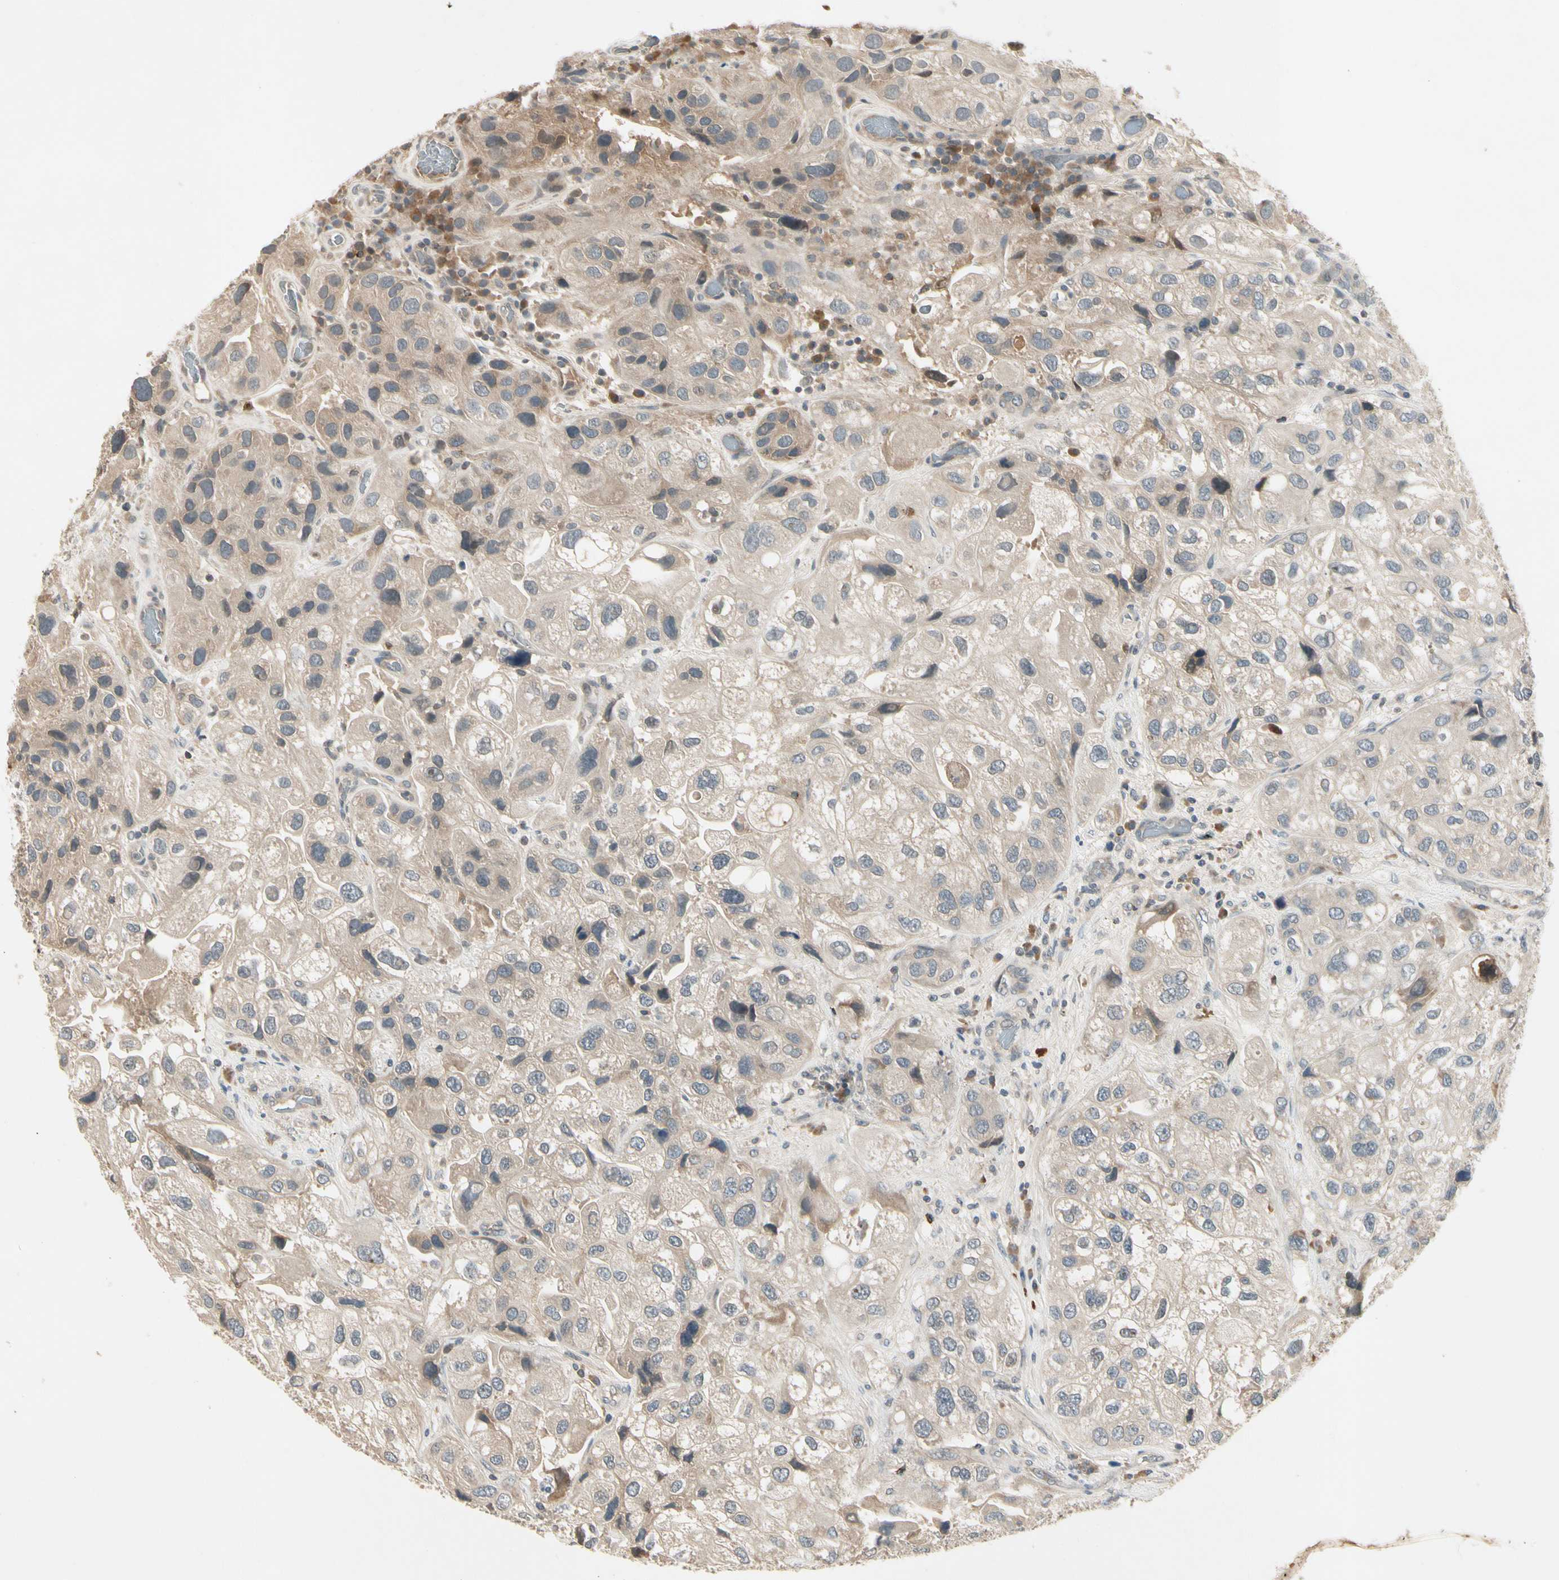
{"staining": {"intensity": "weak", "quantity": "25%-75%", "location": "cytoplasmic/membranous"}, "tissue": "urothelial cancer", "cell_type": "Tumor cells", "image_type": "cancer", "snomed": [{"axis": "morphology", "description": "Urothelial carcinoma, High grade"}, {"axis": "topography", "description": "Urinary bladder"}], "caption": "Immunohistochemistry micrograph of neoplastic tissue: urothelial carcinoma (high-grade) stained using immunohistochemistry displays low levels of weak protein expression localized specifically in the cytoplasmic/membranous of tumor cells, appearing as a cytoplasmic/membranous brown color.", "gene": "CCL4", "patient": {"sex": "female", "age": 64}}